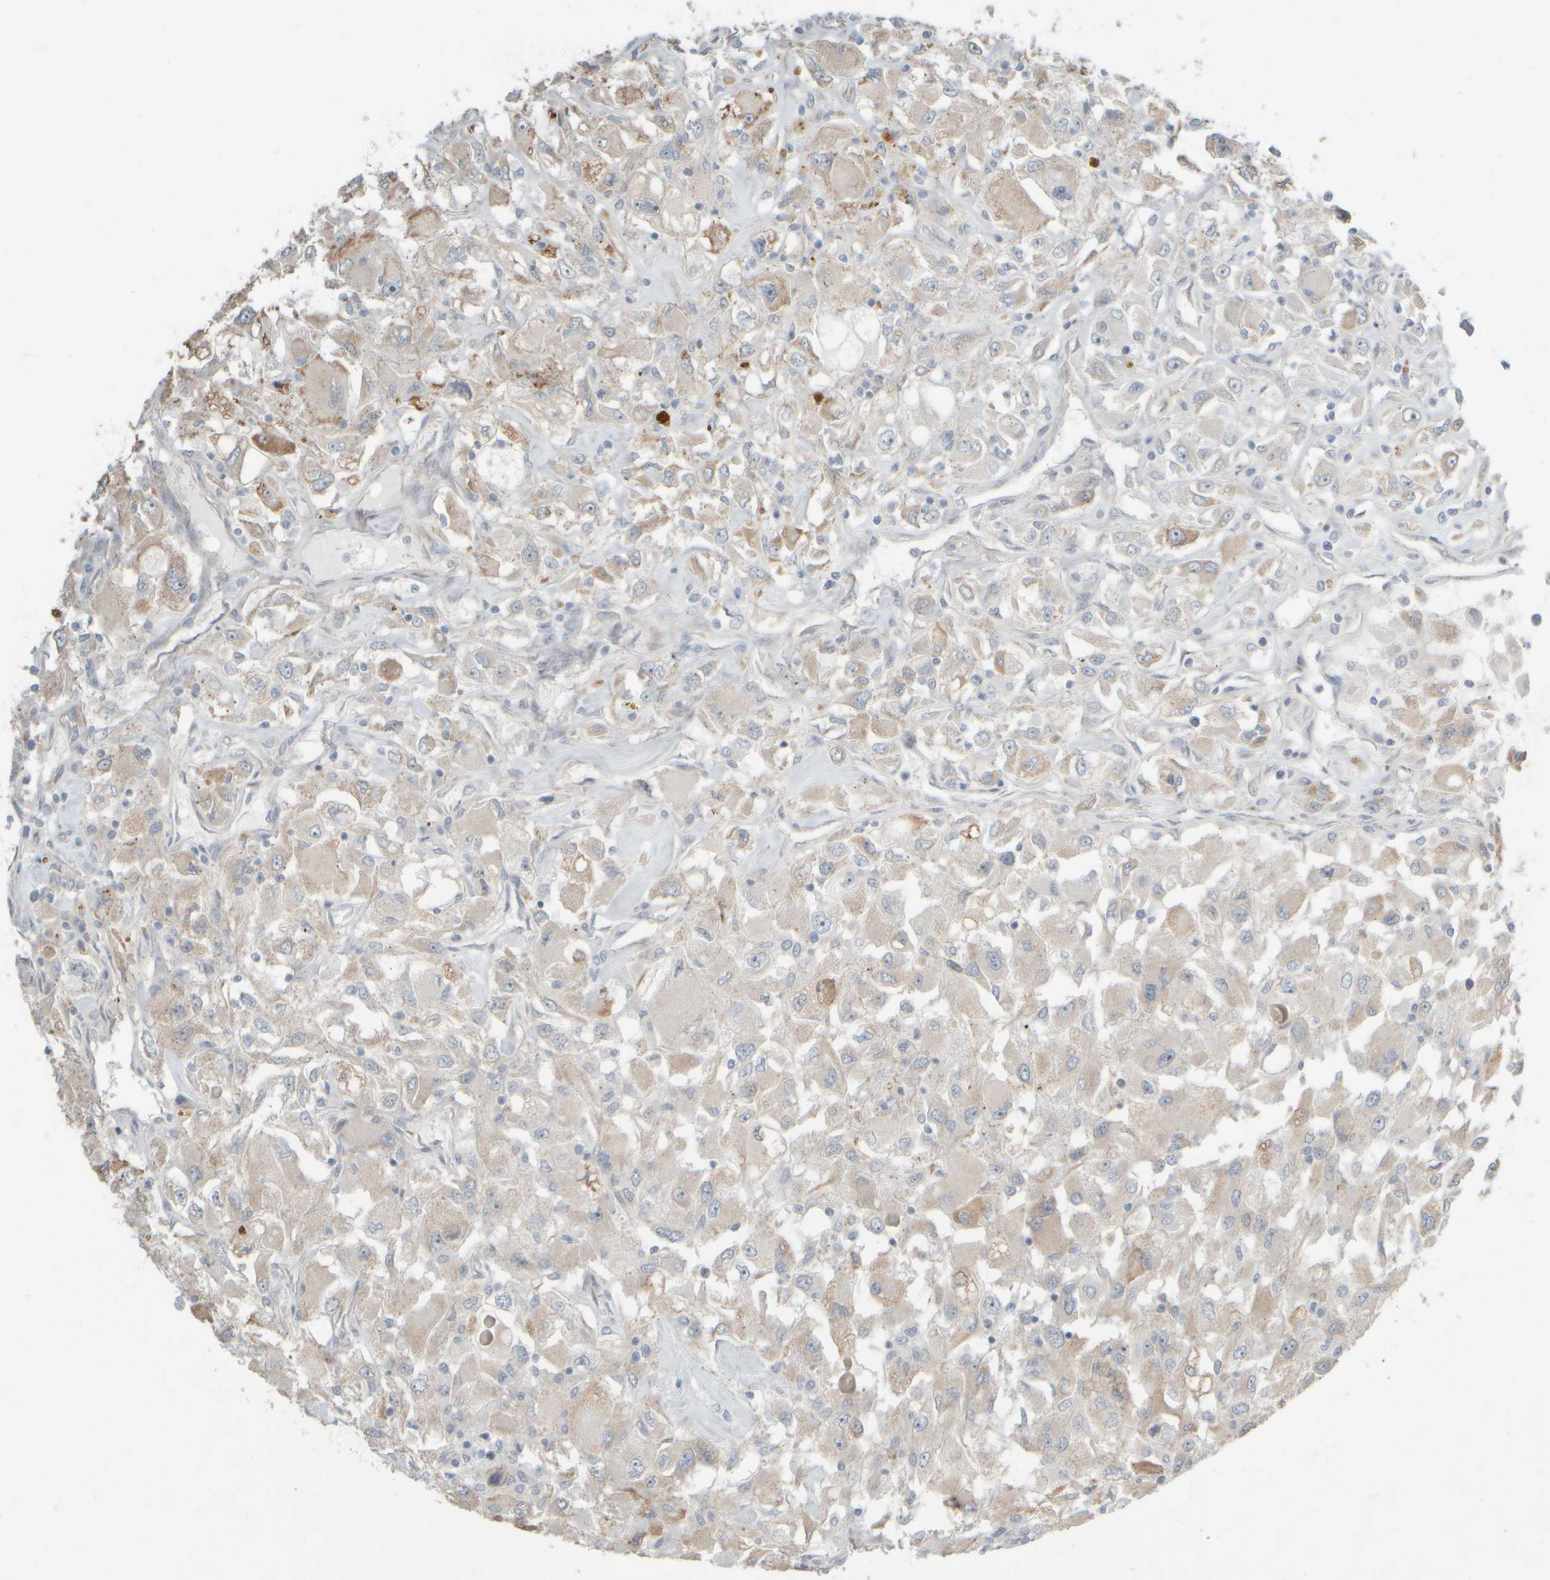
{"staining": {"intensity": "weak", "quantity": "<25%", "location": "cytoplasmic/membranous"}, "tissue": "renal cancer", "cell_type": "Tumor cells", "image_type": "cancer", "snomed": [{"axis": "morphology", "description": "Adenocarcinoma, NOS"}, {"axis": "topography", "description": "Kidney"}], "caption": "Immunohistochemistry histopathology image of neoplastic tissue: renal cancer stained with DAB reveals no significant protein positivity in tumor cells.", "gene": "HGS", "patient": {"sex": "female", "age": 52}}